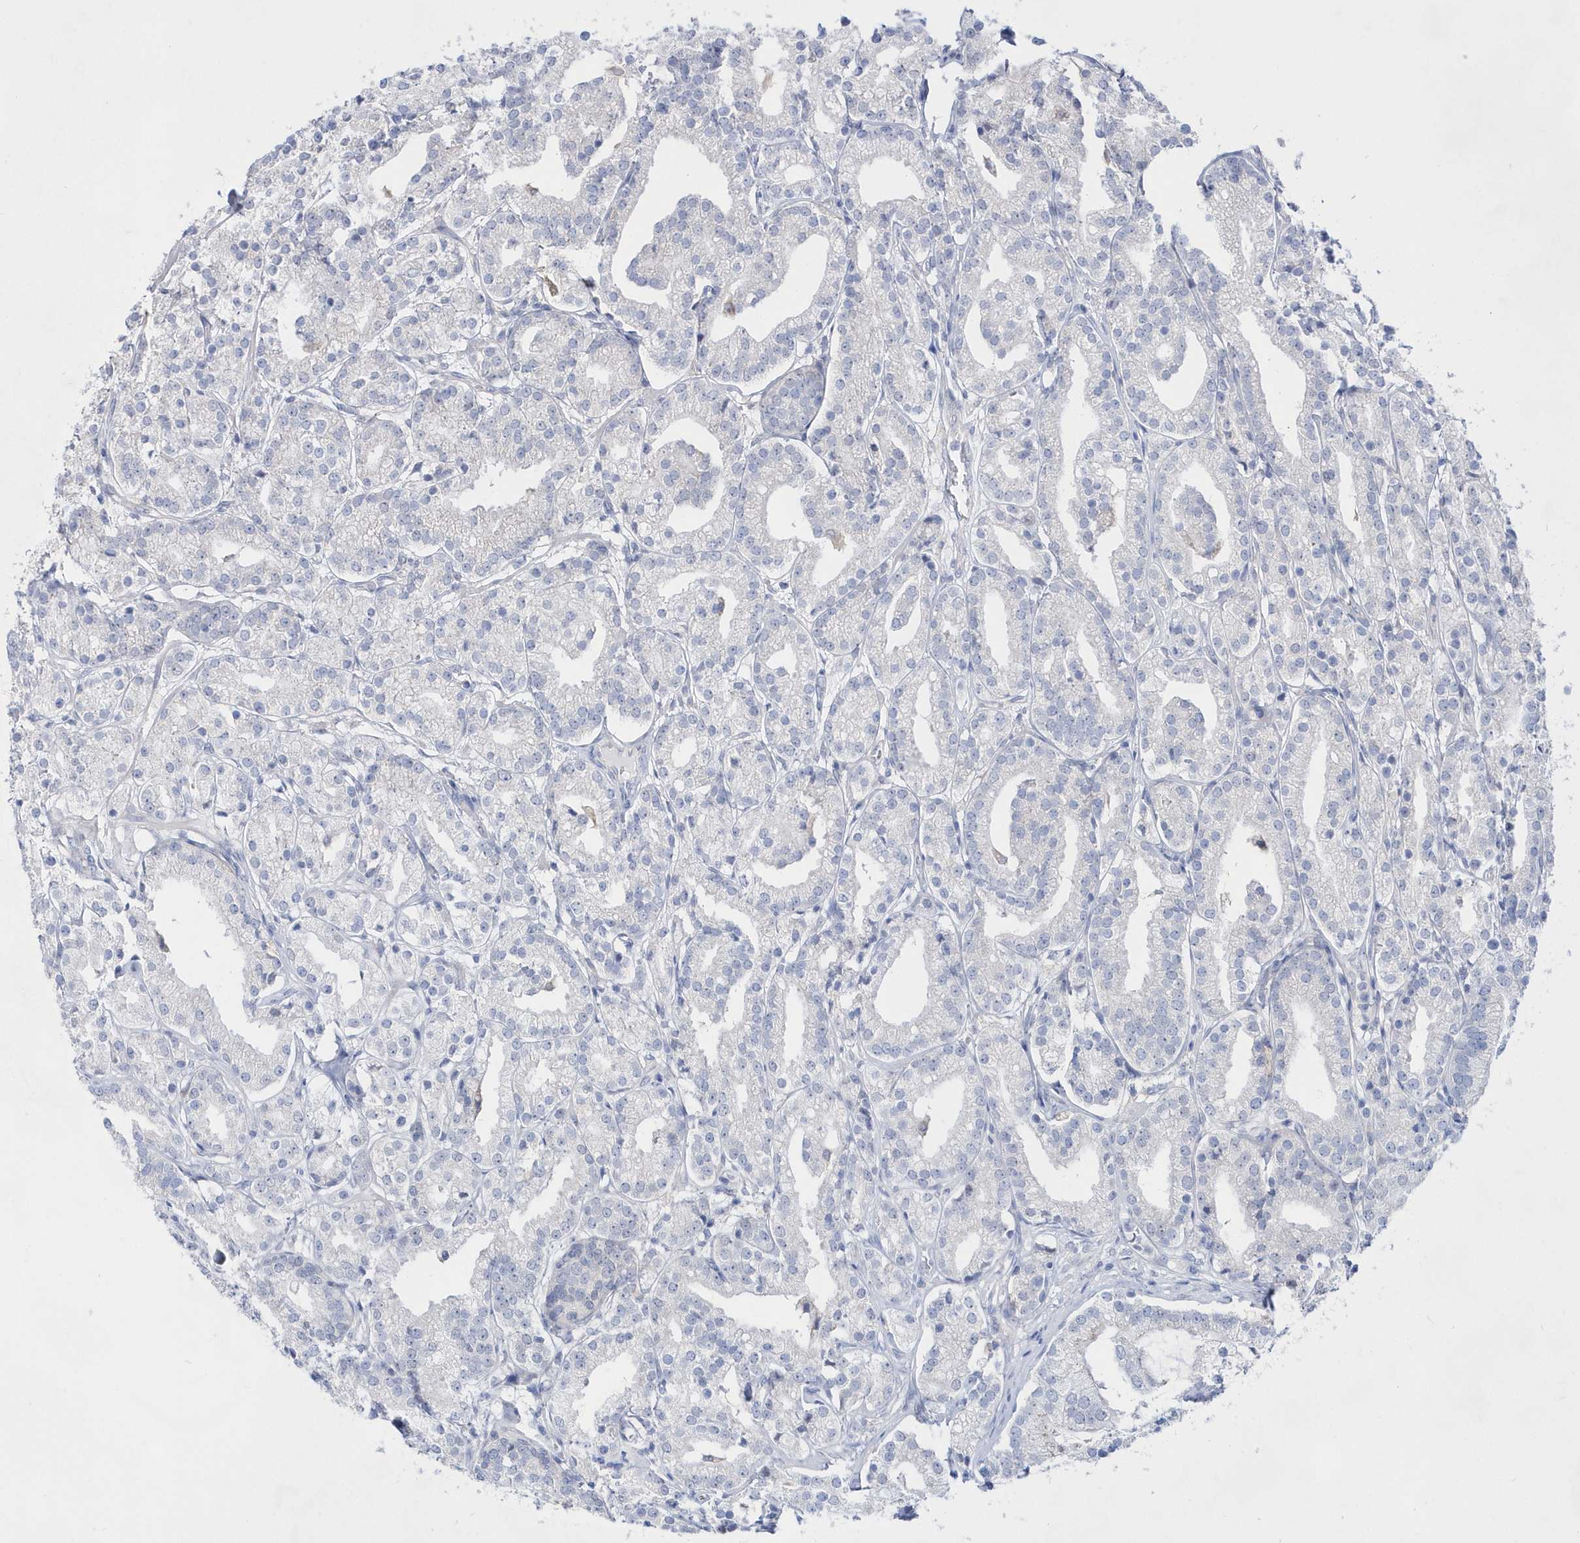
{"staining": {"intensity": "negative", "quantity": "none", "location": "none"}, "tissue": "prostate cancer", "cell_type": "Tumor cells", "image_type": "cancer", "snomed": [{"axis": "morphology", "description": "Adenocarcinoma, High grade"}, {"axis": "topography", "description": "Prostate"}], "caption": "Tumor cells are negative for protein expression in human prostate high-grade adenocarcinoma.", "gene": "BDH2", "patient": {"sex": "male", "age": 69}}